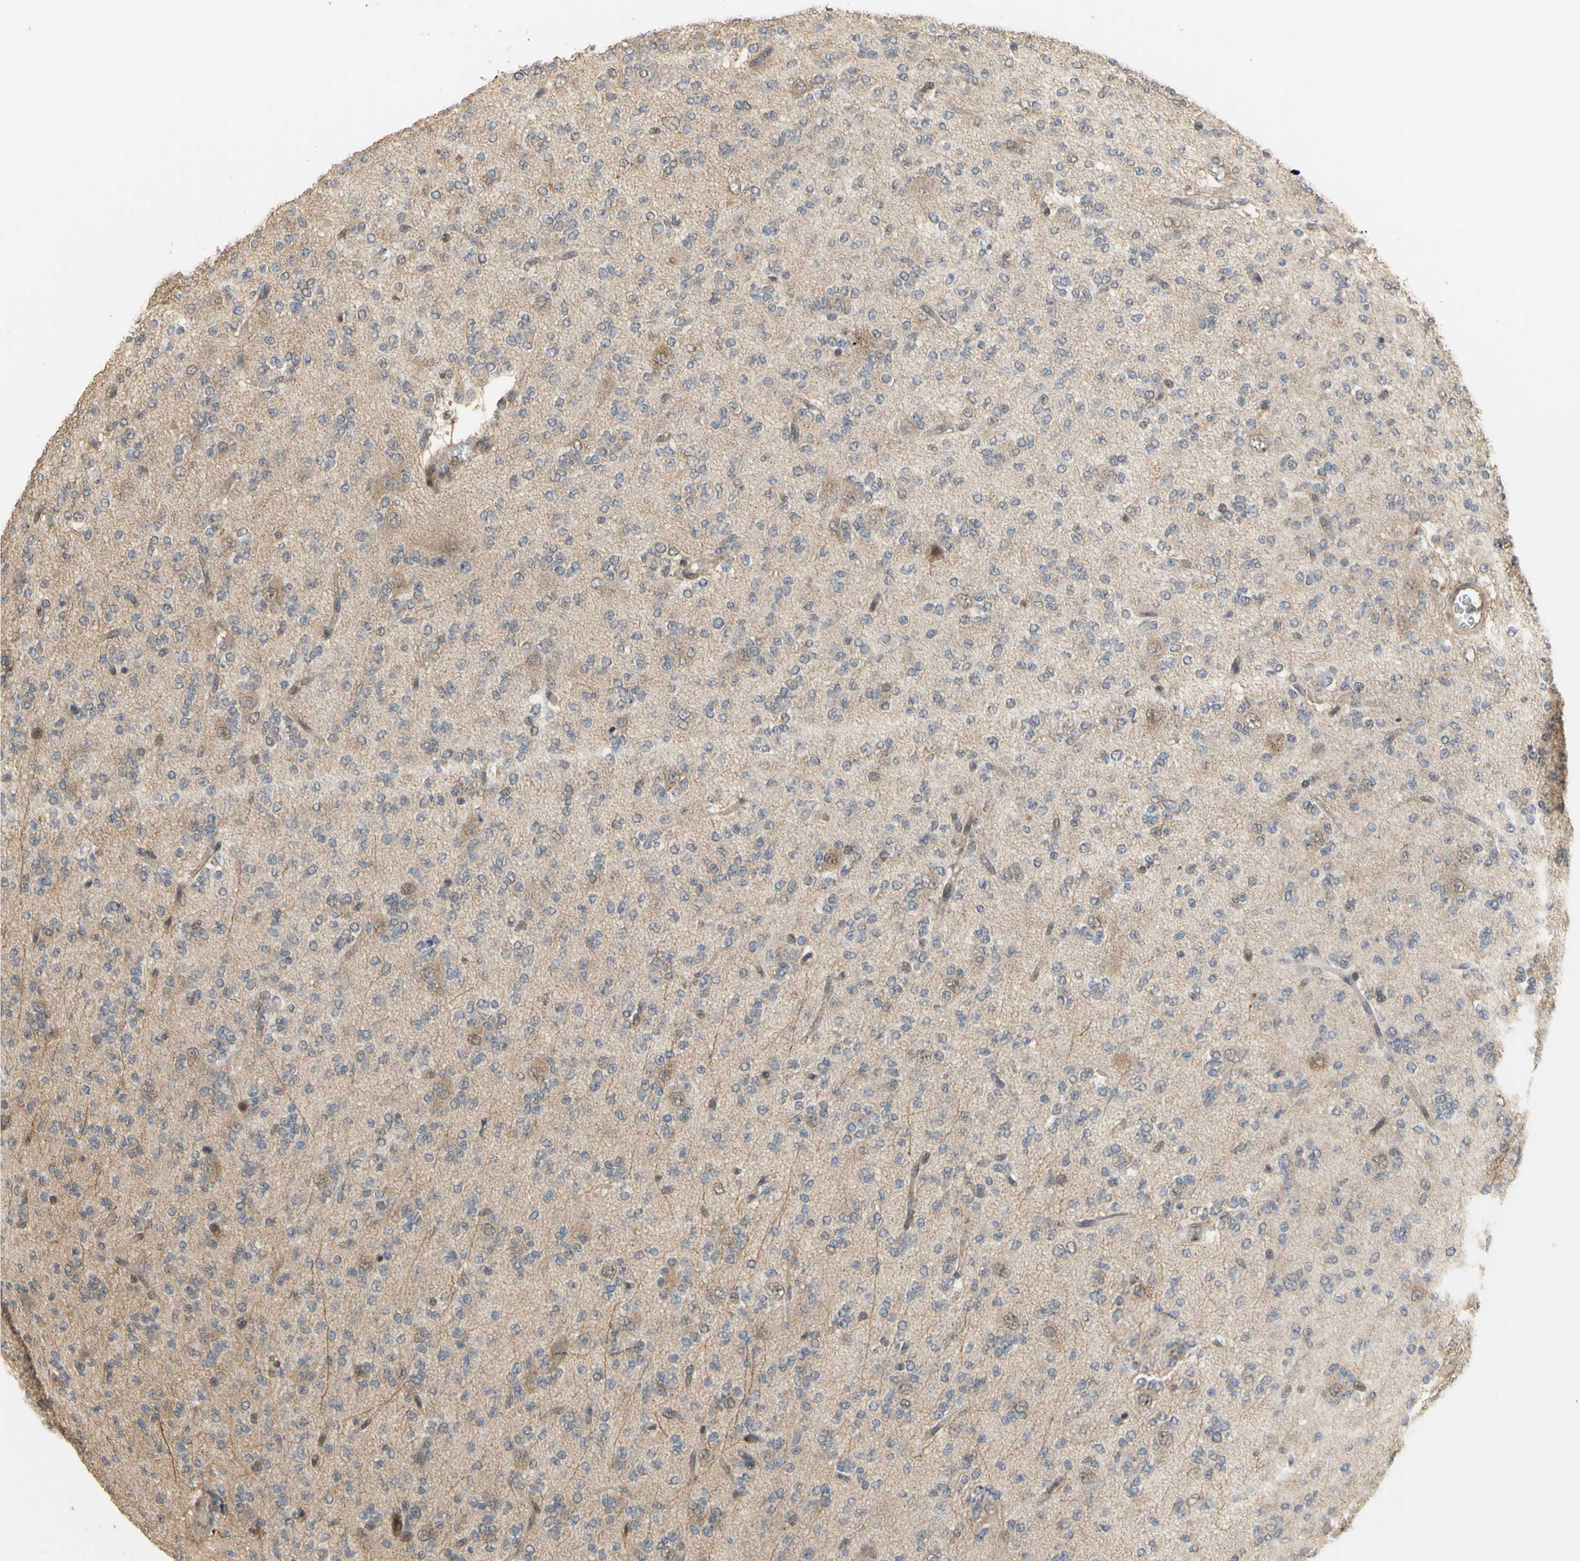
{"staining": {"intensity": "negative", "quantity": "none", "location": "none"}, "tissue": "glioma", "cell_type": "Tumor cells", "image_type": "cancer", "snomed": [{"axis": "morphology", "description": "Glioma, malignant, Low grade"}, {"axis": "topography", "description": "Brain"}], "caption": "The immunohistochemistry (IHC) histopathology image has no significant staining in tumor cells of glioma tissue.", "gene": "GTF2E2", "patient": {"sex": "male", "age": 38}}